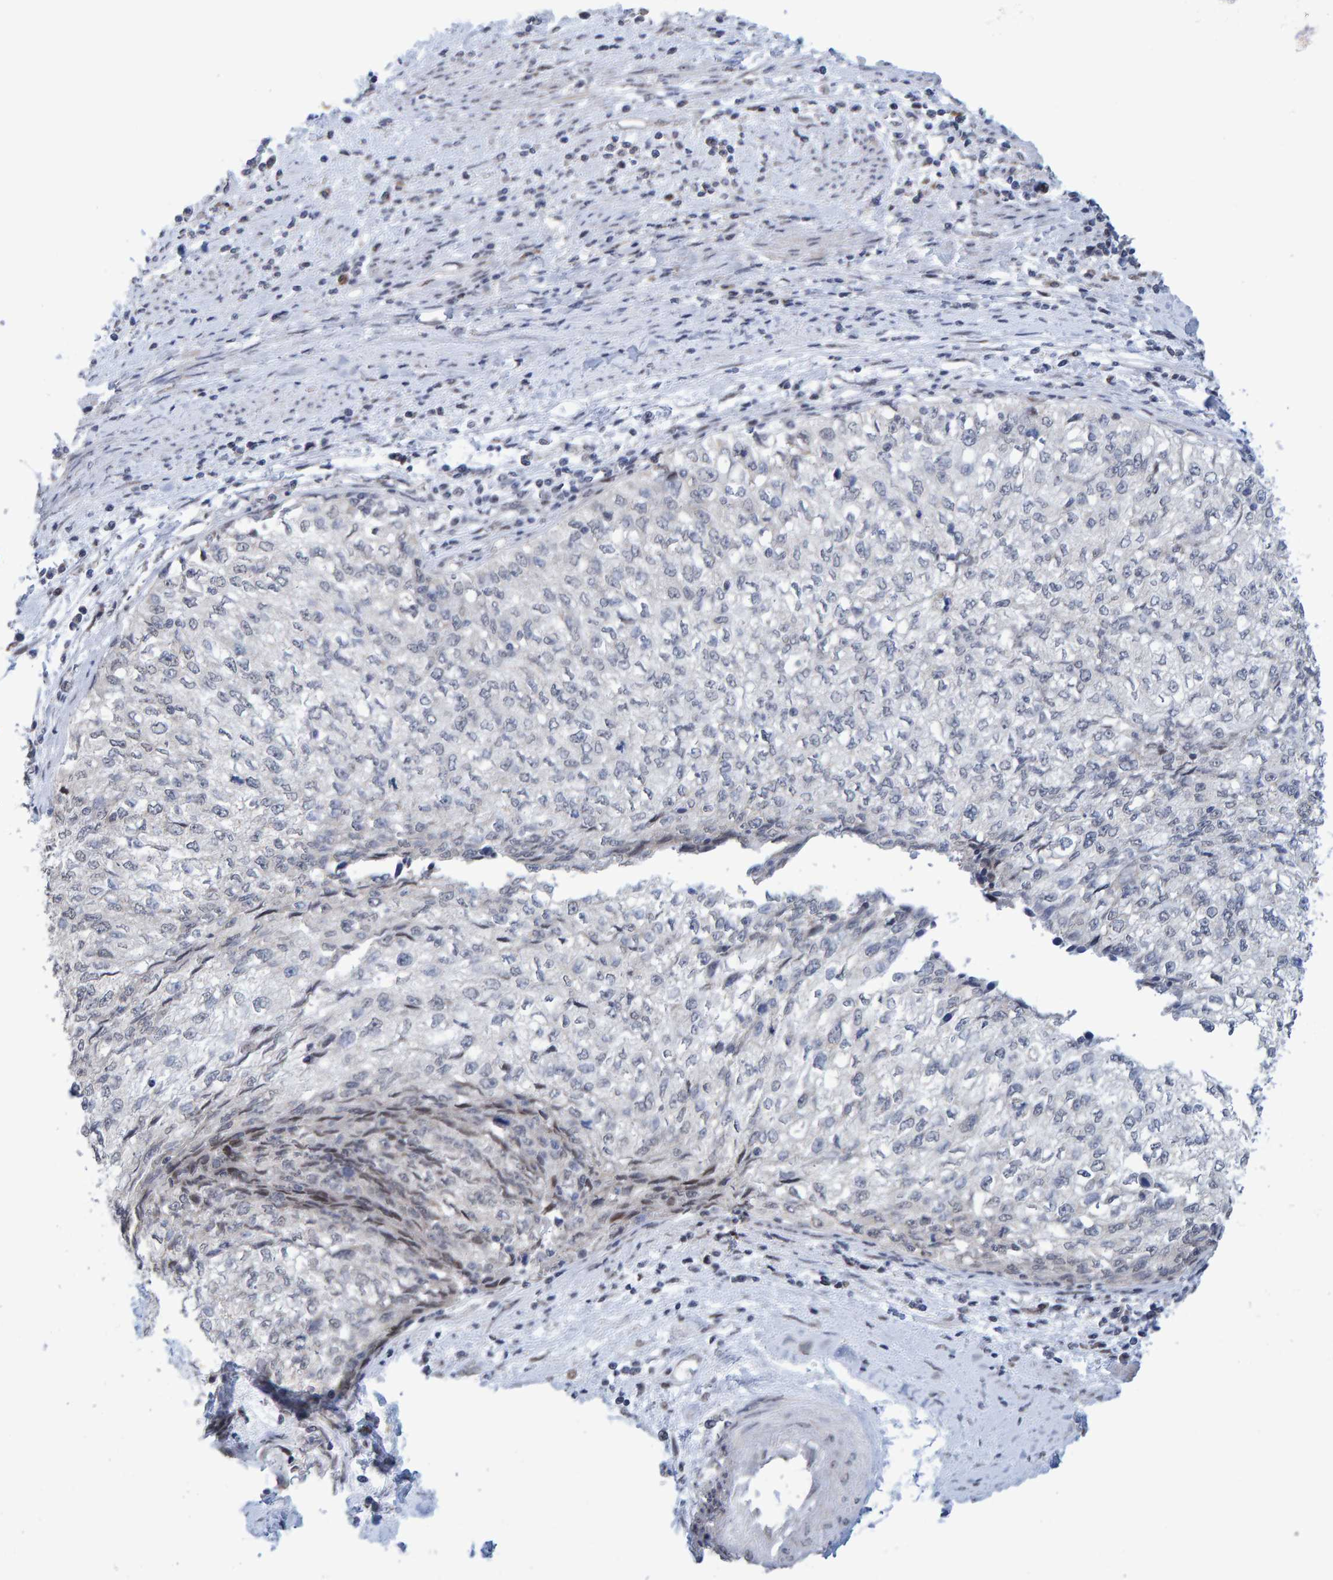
{"staining": {"intensity": "negative", "quantity": "none", "location": "none"}, "tissue": "cervical cancer", "cell_type": "Tumor cells", "image_type": "cancer", "snomed": [{"axis": "morphology", "description": "Squamous cell carcinoma, NOS"}, {"axis": "topography", "description": "Cervix"}], "caption": "There is no significant positivity in tumor cells of cervical cancer (squamous cell carcinoma).", "gene": "USP43", "patient": {"sex": "female", "age": 57}}